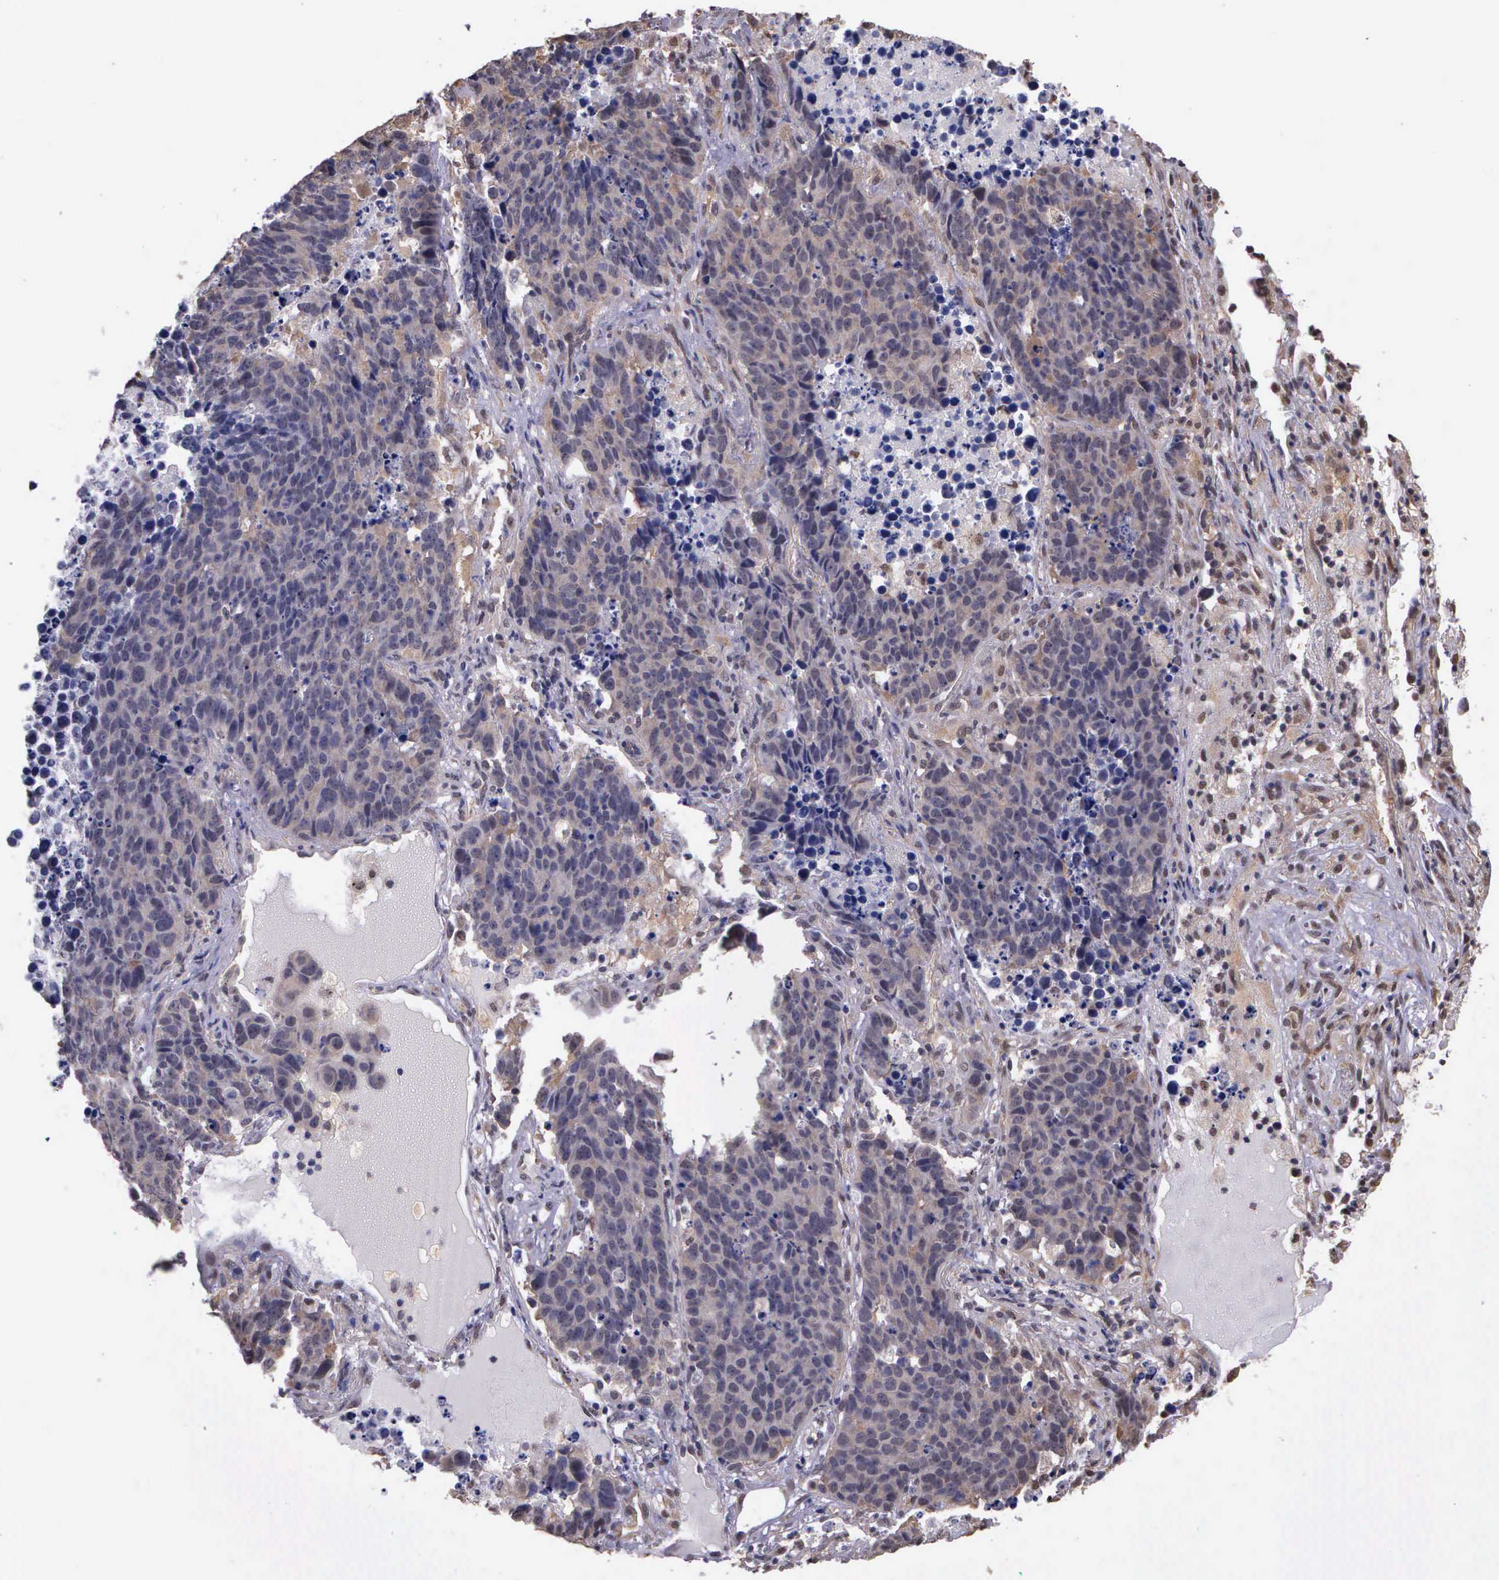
{"staining": {"intensity": "weak", "quantity": "25%-75%", "location": "cytoplasmic/membranous"}, "tissue": "lung cancer", "cell_type": "Tumor cells", "image_type": "cancer", "snomed": [{"axis": "morphology", "description": "Carcinoid, malignant, NOS"}, {"axis": "topography", "description": "Lung"}], "caption": "Immunohistochemical staining of lung carcinoid (malignant) displays low levels of weak cytoplasmic/membranous expression in about 25%-75% of tumor cells.", "gene": "PSMC1", "patient": {"sex": "male", "age": 60}}